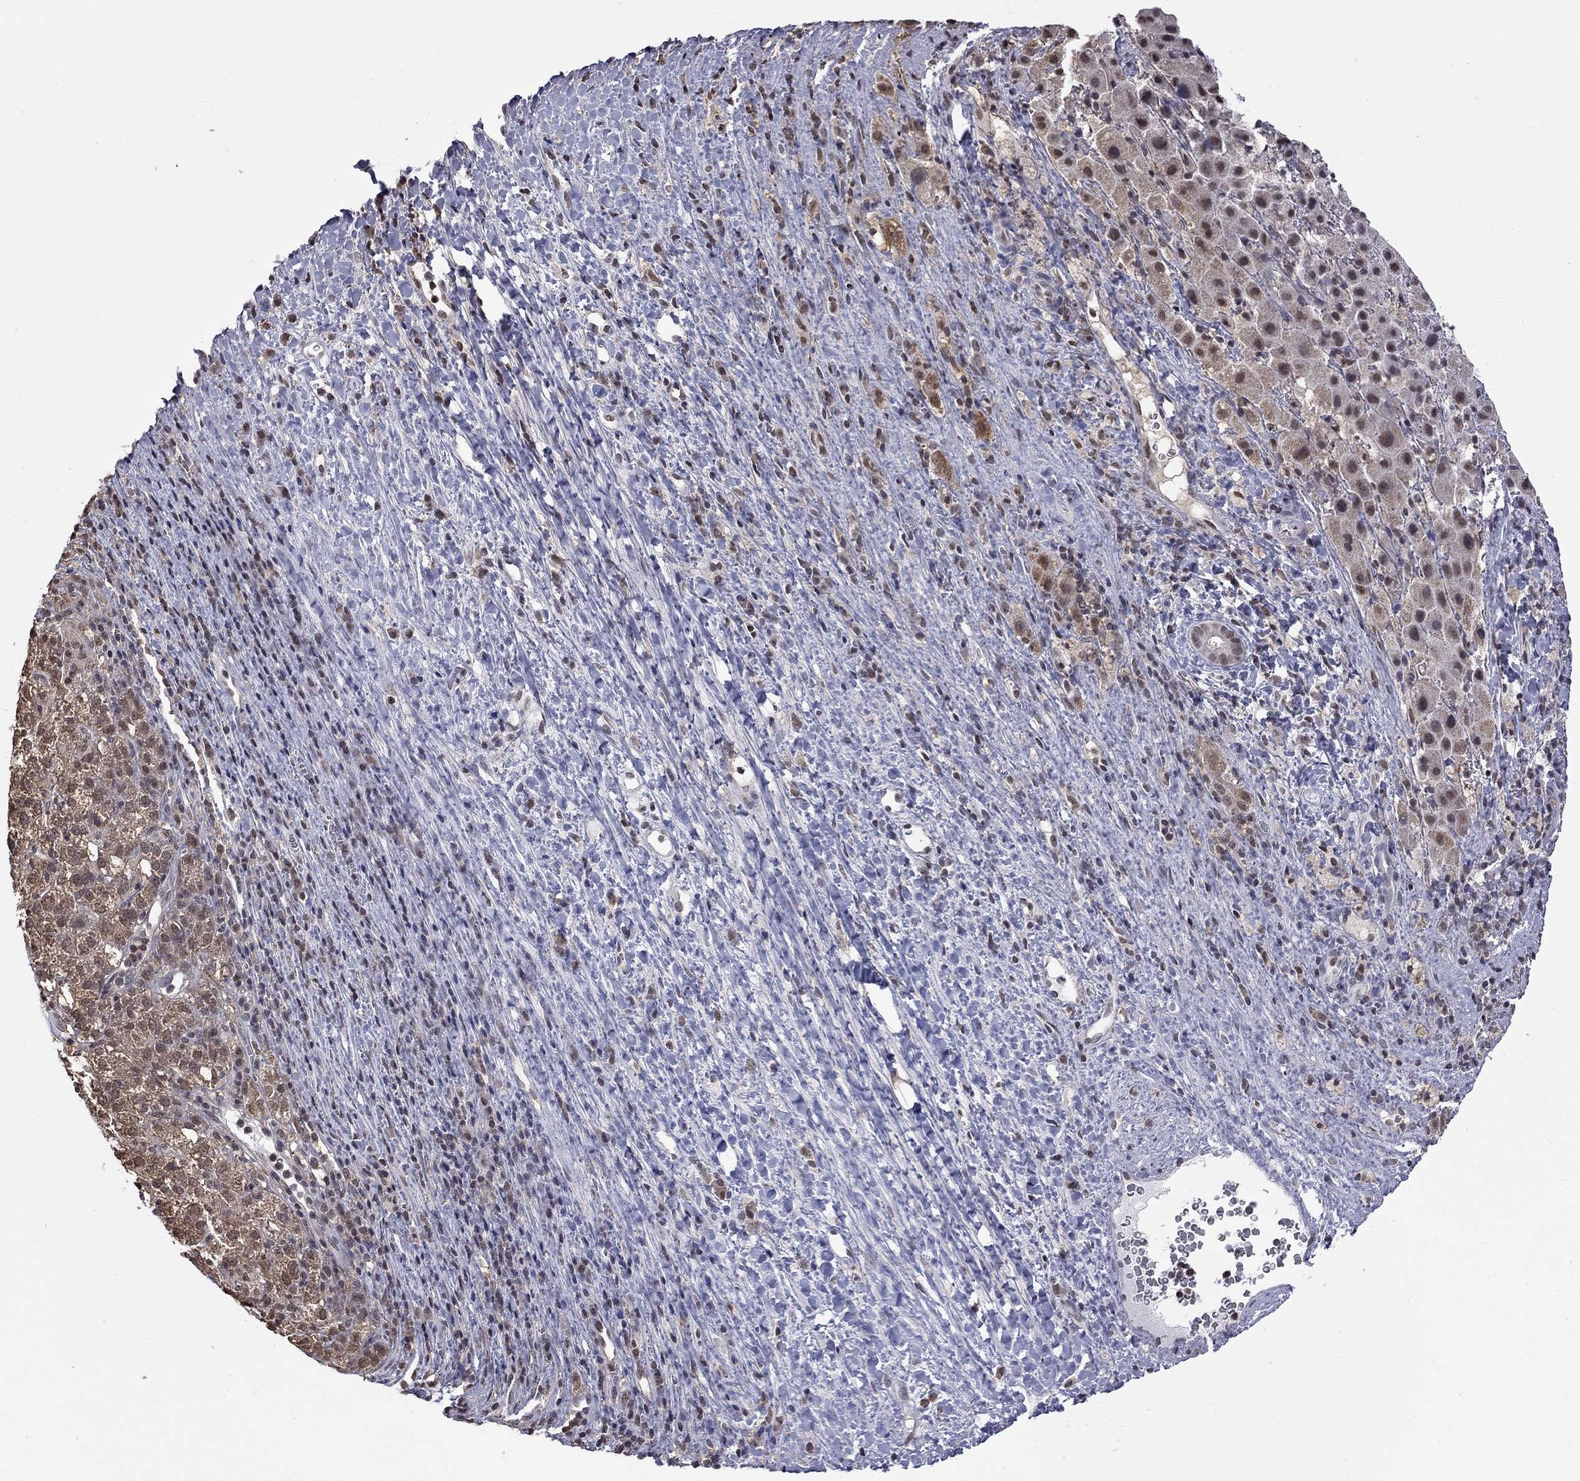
{"staining": {"intensity": "weak", "quantity": "25%-75%", "location": "cytoplasmic/membranous"}, "tissue": "liver cancer", "cell_type": "Tumor cells", "image_type": "cancer", "snomed": [{"axis": "morphology", "description": "Carcinoma, Hepatocellular, NOS"}, {"axis": "topography", "description": "Liver"}], "caption": "A histopathology image of hepatocellular carcinoma (liver) stained for a protein reveals weak cytoplasmic/membranous brown staining in tumor cells.", "gene": "RFWD3", "patient": {"sex": "female", "age": 60}}